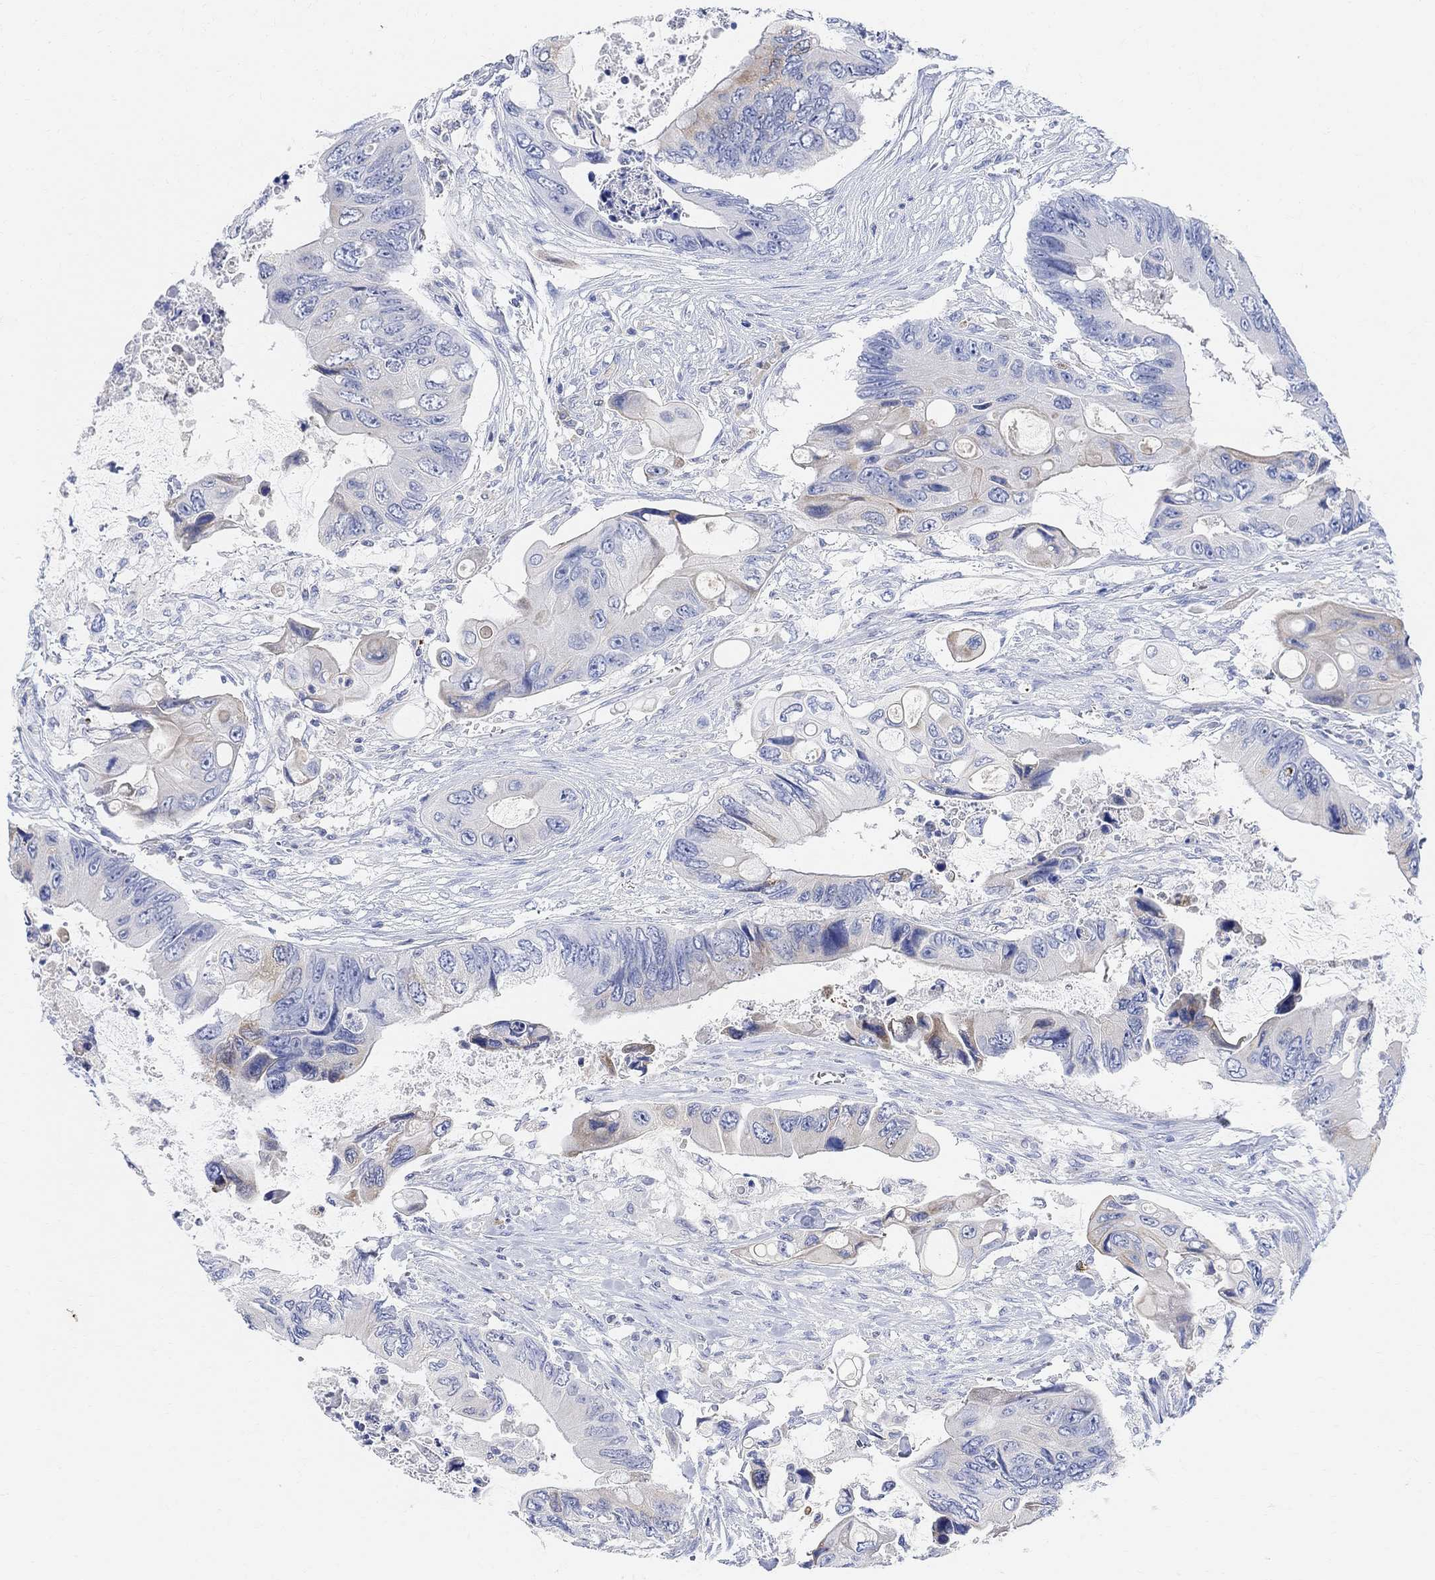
{"staining": {"intensity": "weak", "quantity": "<25%", "location": "cytoplasmic/membranous"}, "tissue": "colorectal cancer", "cell_type": "Tumor cells", "image_type": "cancer", "snomed": [{"axis": "morphology", "description": "Adenocarcinoma, NOS"}, {"axis": "topography", "description": "Rectum"}], "caption": "Tumor cells show no significant staining in colorectal cancer (adenocarcinoma).", "gene": "RETNLB", "patient": {"sex": "male", "age": 63}}